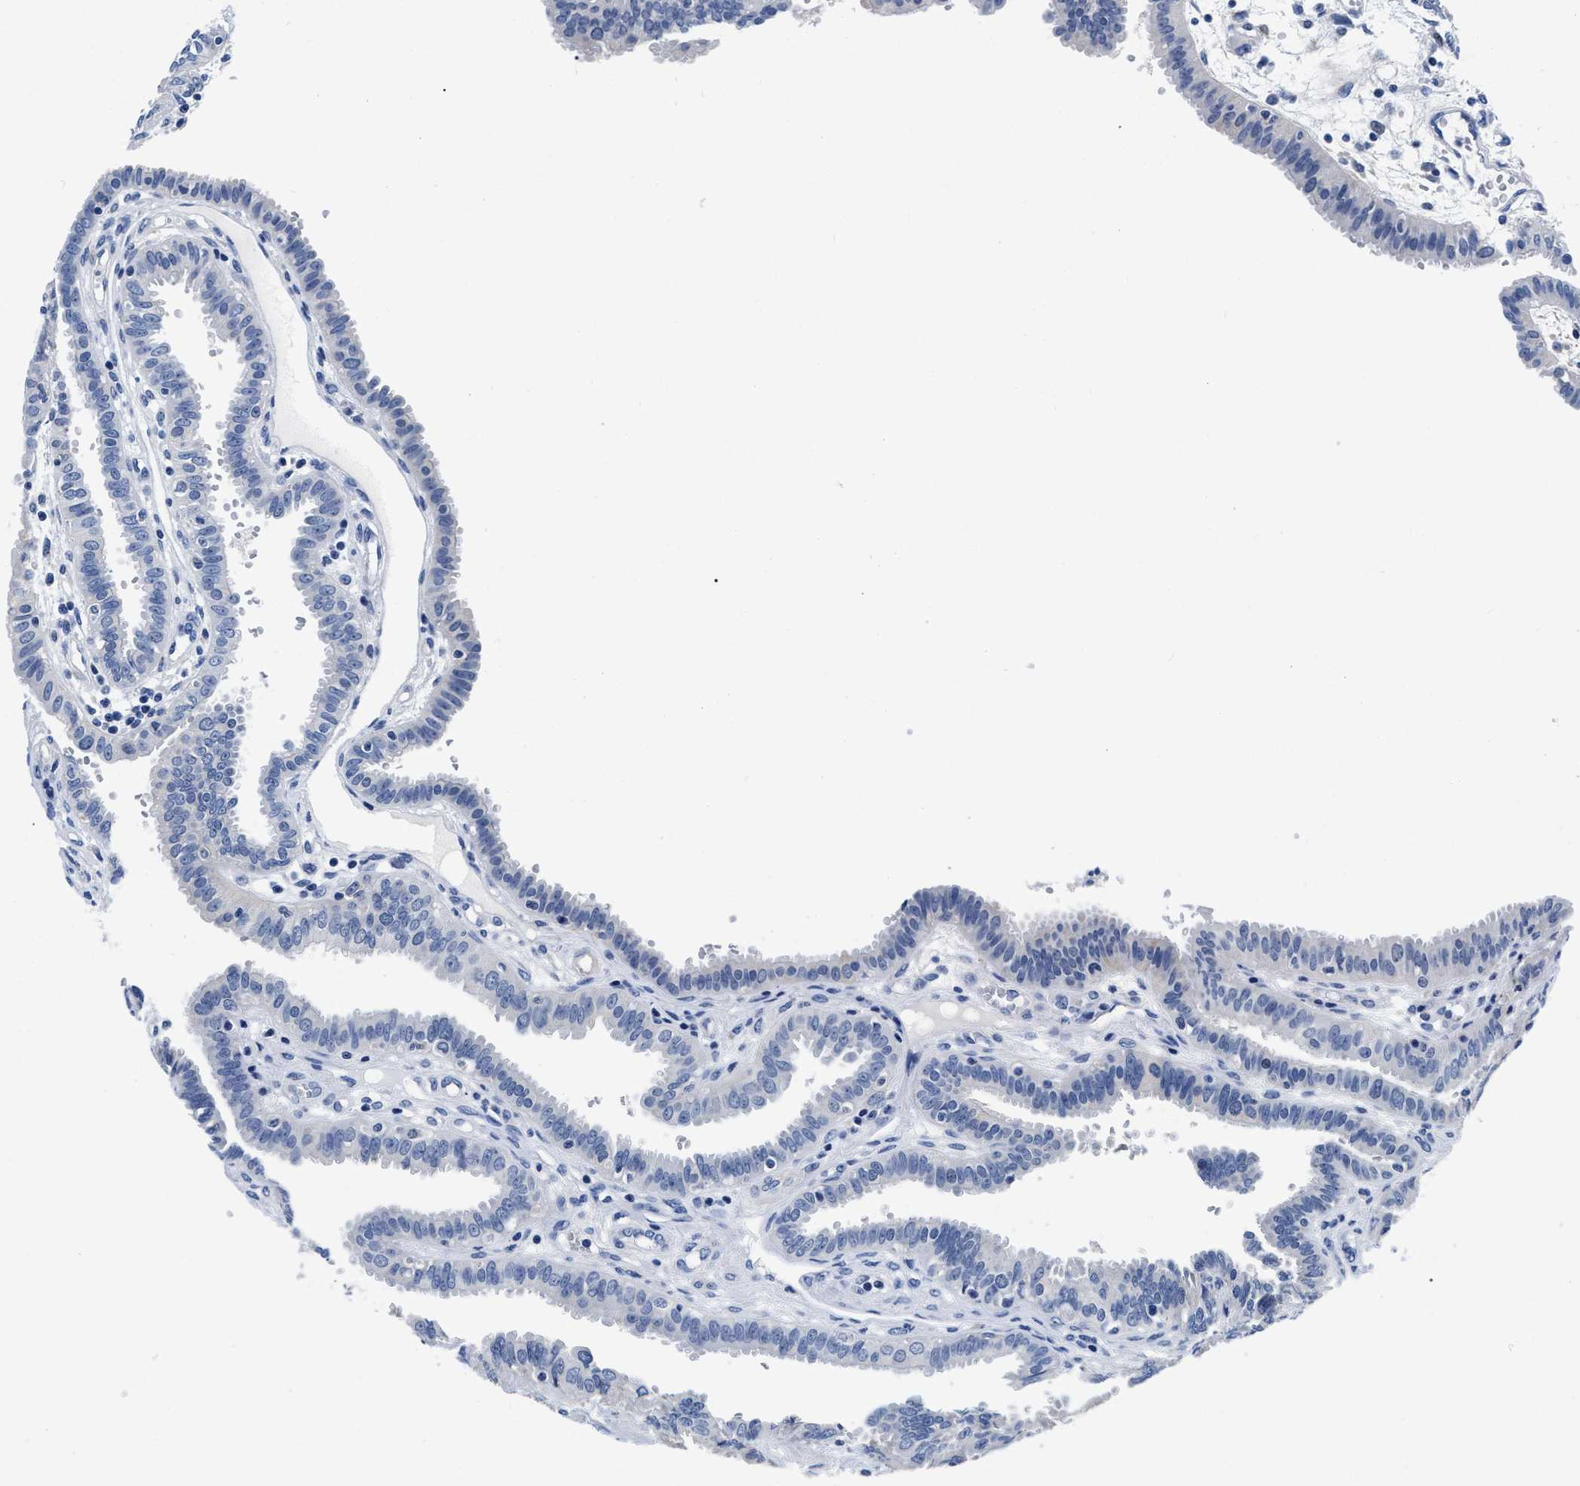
{"staining": {"intensity": "negative", "quantity": "none", "location": "none"}, "tissue": "fallopian tube", "cell_type": "Glandular cells", "image_type": "normal", "snomed": [{"axis": "morphology", "description": "Normal tissue, NOS"}, {"axis": "topography", "description": "Fallopian tube"}, {"axis": "topography", "description": "Placenta"}], "caption": "High power microscopy photomicrograph of an IHC image of benign fallopian tube, revealing no significant positivity in glandular cells. (DAB (3,3'-diaminobenzidine) IHC visualized using brightfield microscopy, high magnification).", "gene": "SLC35F1", "patient": {"sex": "female", "age": 32}}